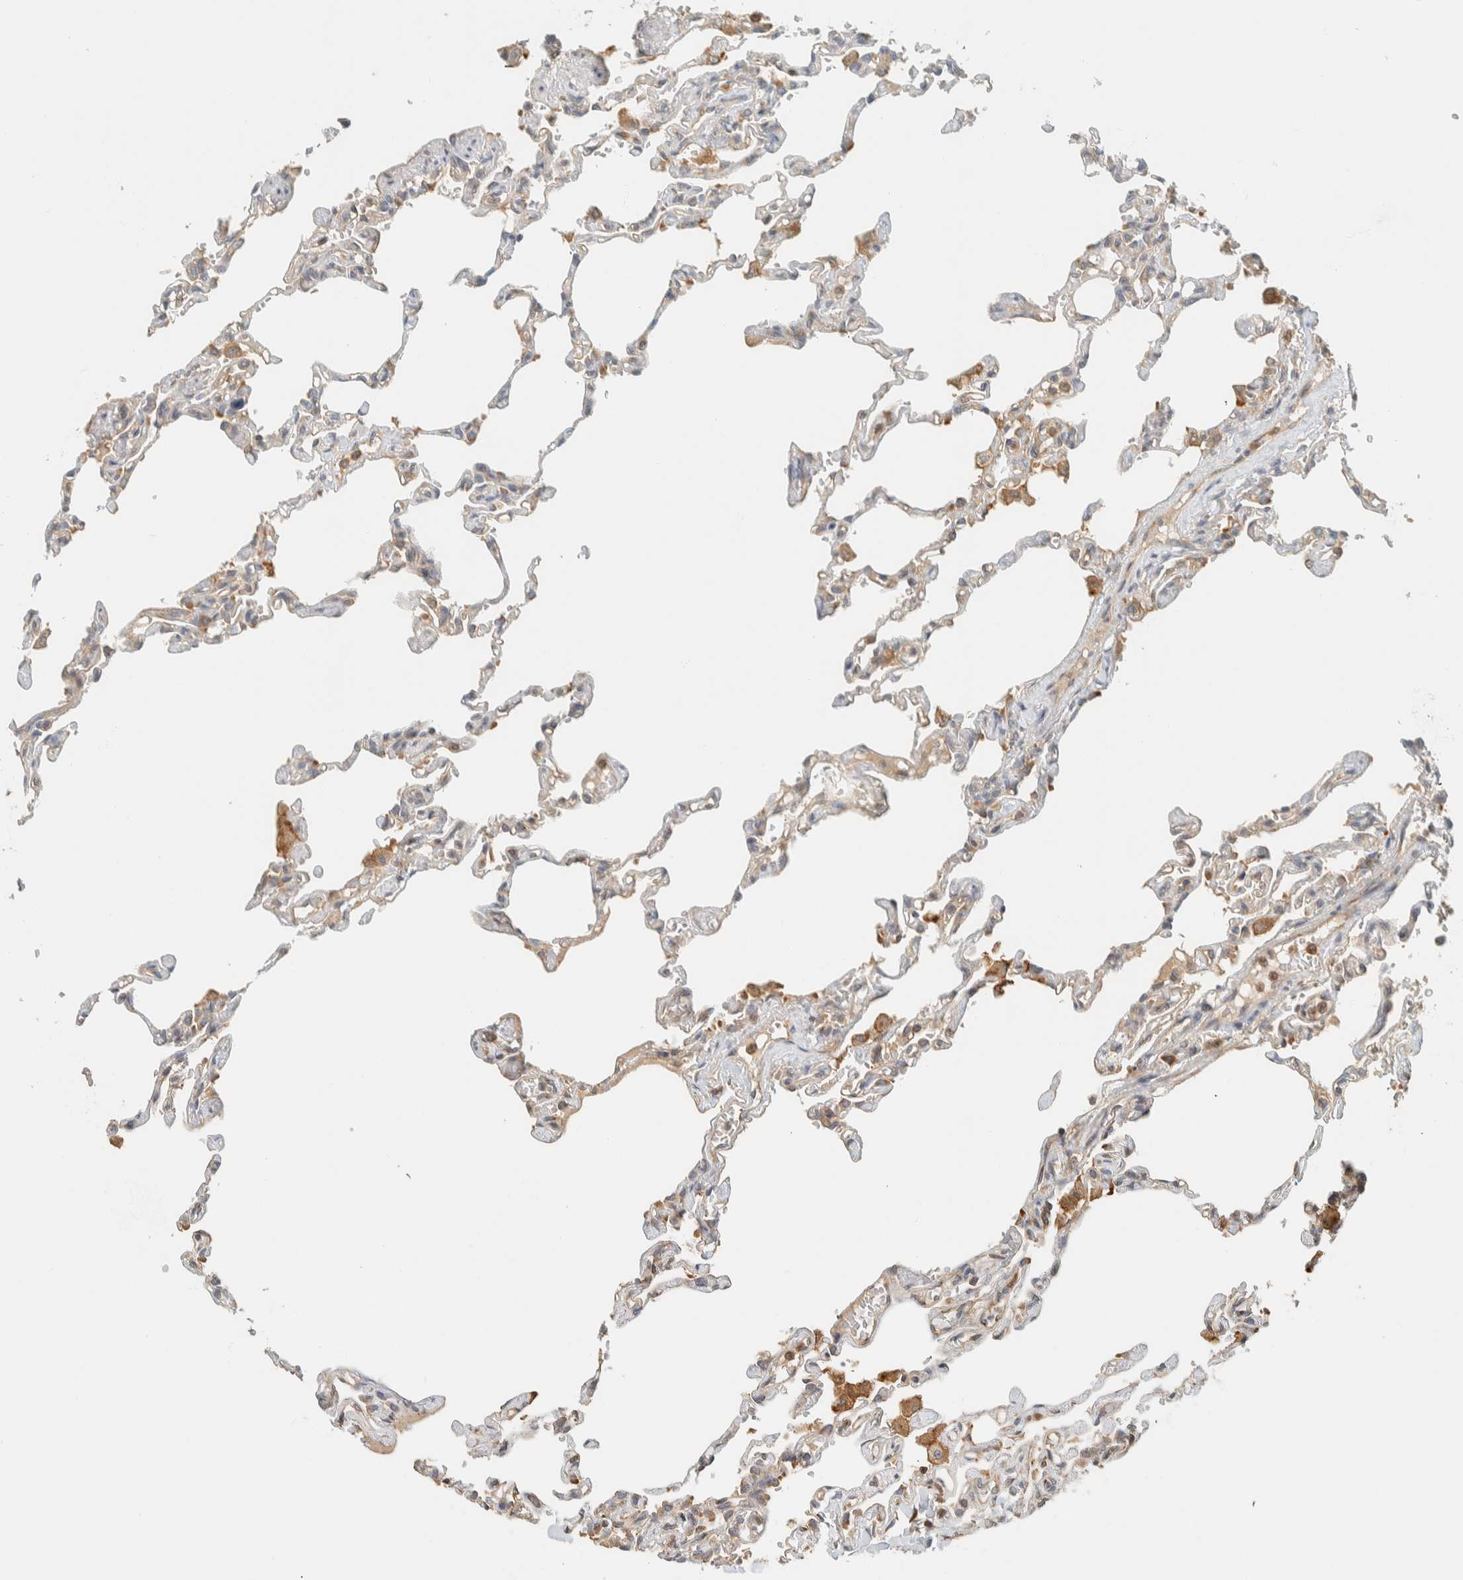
{"staining": {"intensity": "weak", "quantity": "<25%", "location": "cytoplasmic/membranous"}, "tissue": "lung", "cell_type": "Alveolar cells", "image_type": "normal", "snomed": [{"axis": "morphology", "description": "Normal tissue, NOS"}, {"axis": "topography", "description": "Lung"}], "caption": "High magnification brightfield microscopy of normal lung stained with DAB (brown) and counterstained with hematoxylin (blue): alveolar cells show no significant positivity. The staining was performed using DAB (3,3'-diaminobenzidine) to visualize the protein expression in brown, while the nuclei were stained in blue with hematoxylin (Magnification: 20x).", "gene": "ARFGEF1", "patient": {"sex": "male", "age": 21}}